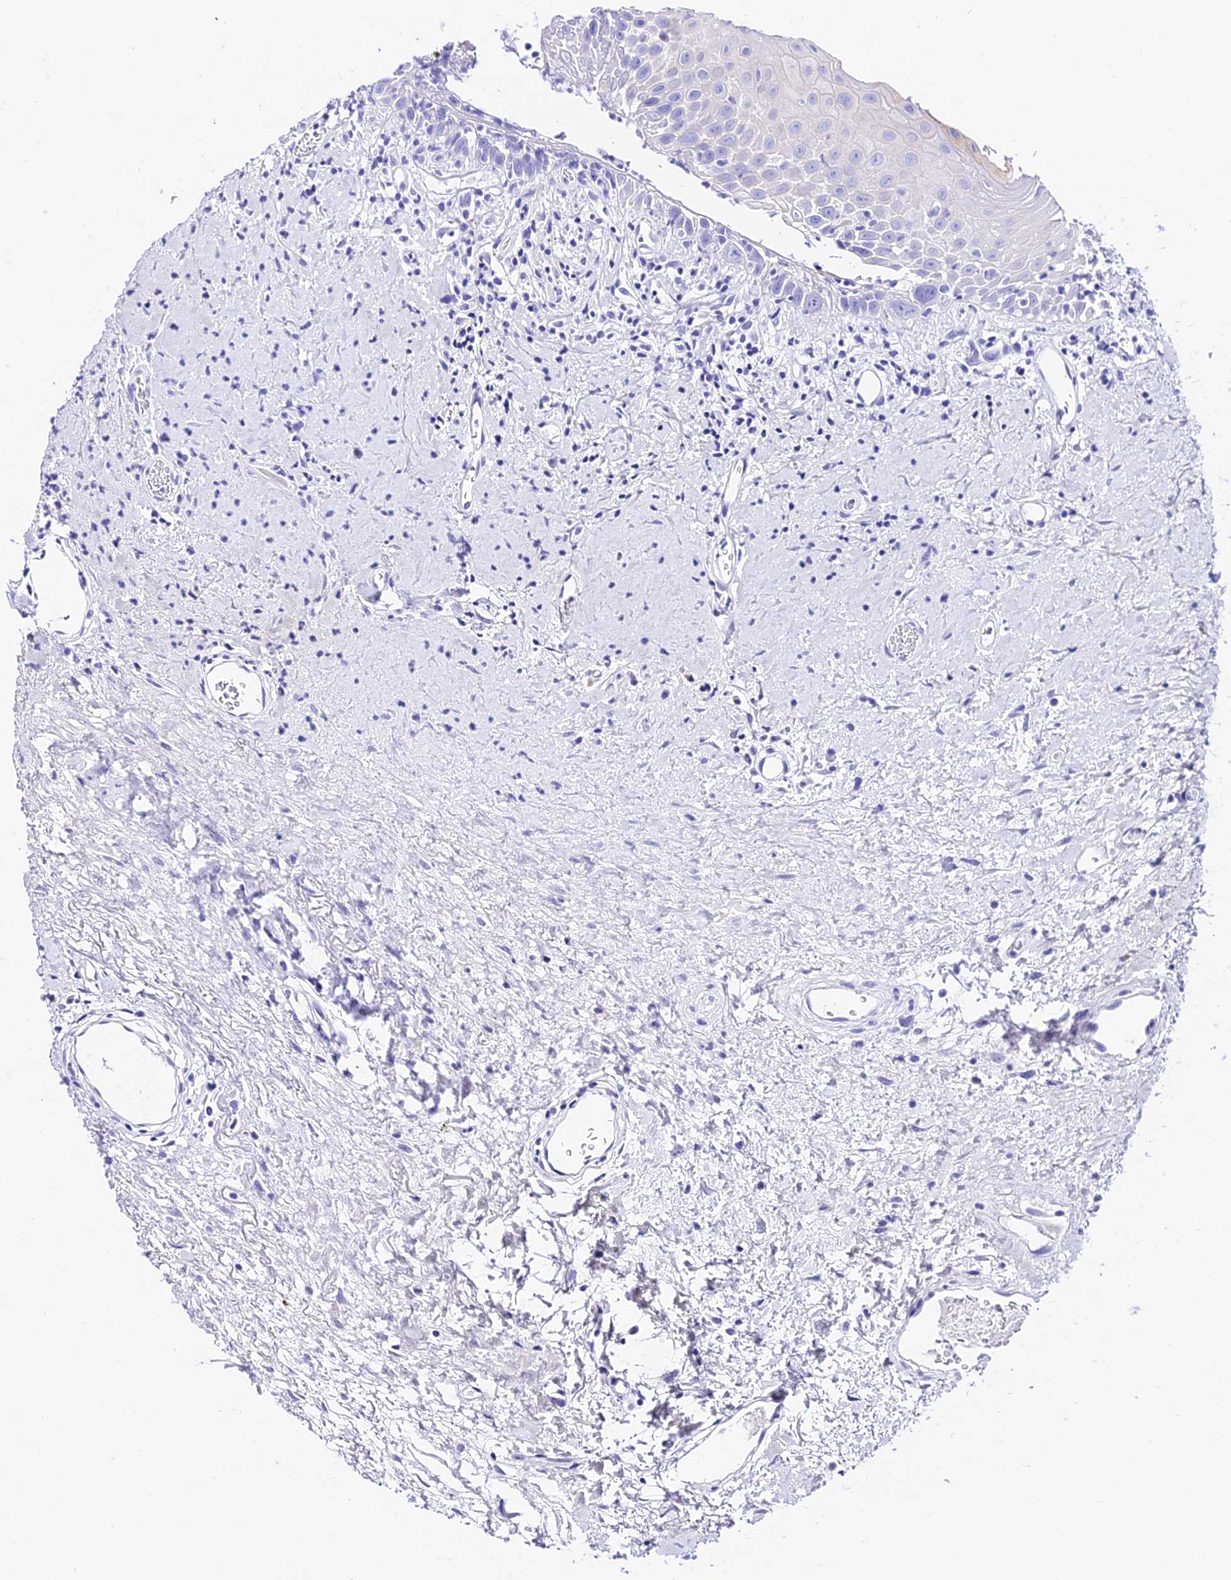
{"staining": {"intensity": "negative", "quantity": "none", "location": "none"}, "tissue": "oral mucosa", "cell_type": "Squamous epithelial cells", "image_type": "normal", "snomed": [{"axis": "morphology", "description": "Normal tissue, NOS"}, {"axis": "topography", "description": "Oral tissue"}], "caption": "An image of oral mucosa stained for a protein reveals no brown staining in squamous epithelial cells.", "gene": "TRMT44", "patient": {"sex": "female", "age": 76}}